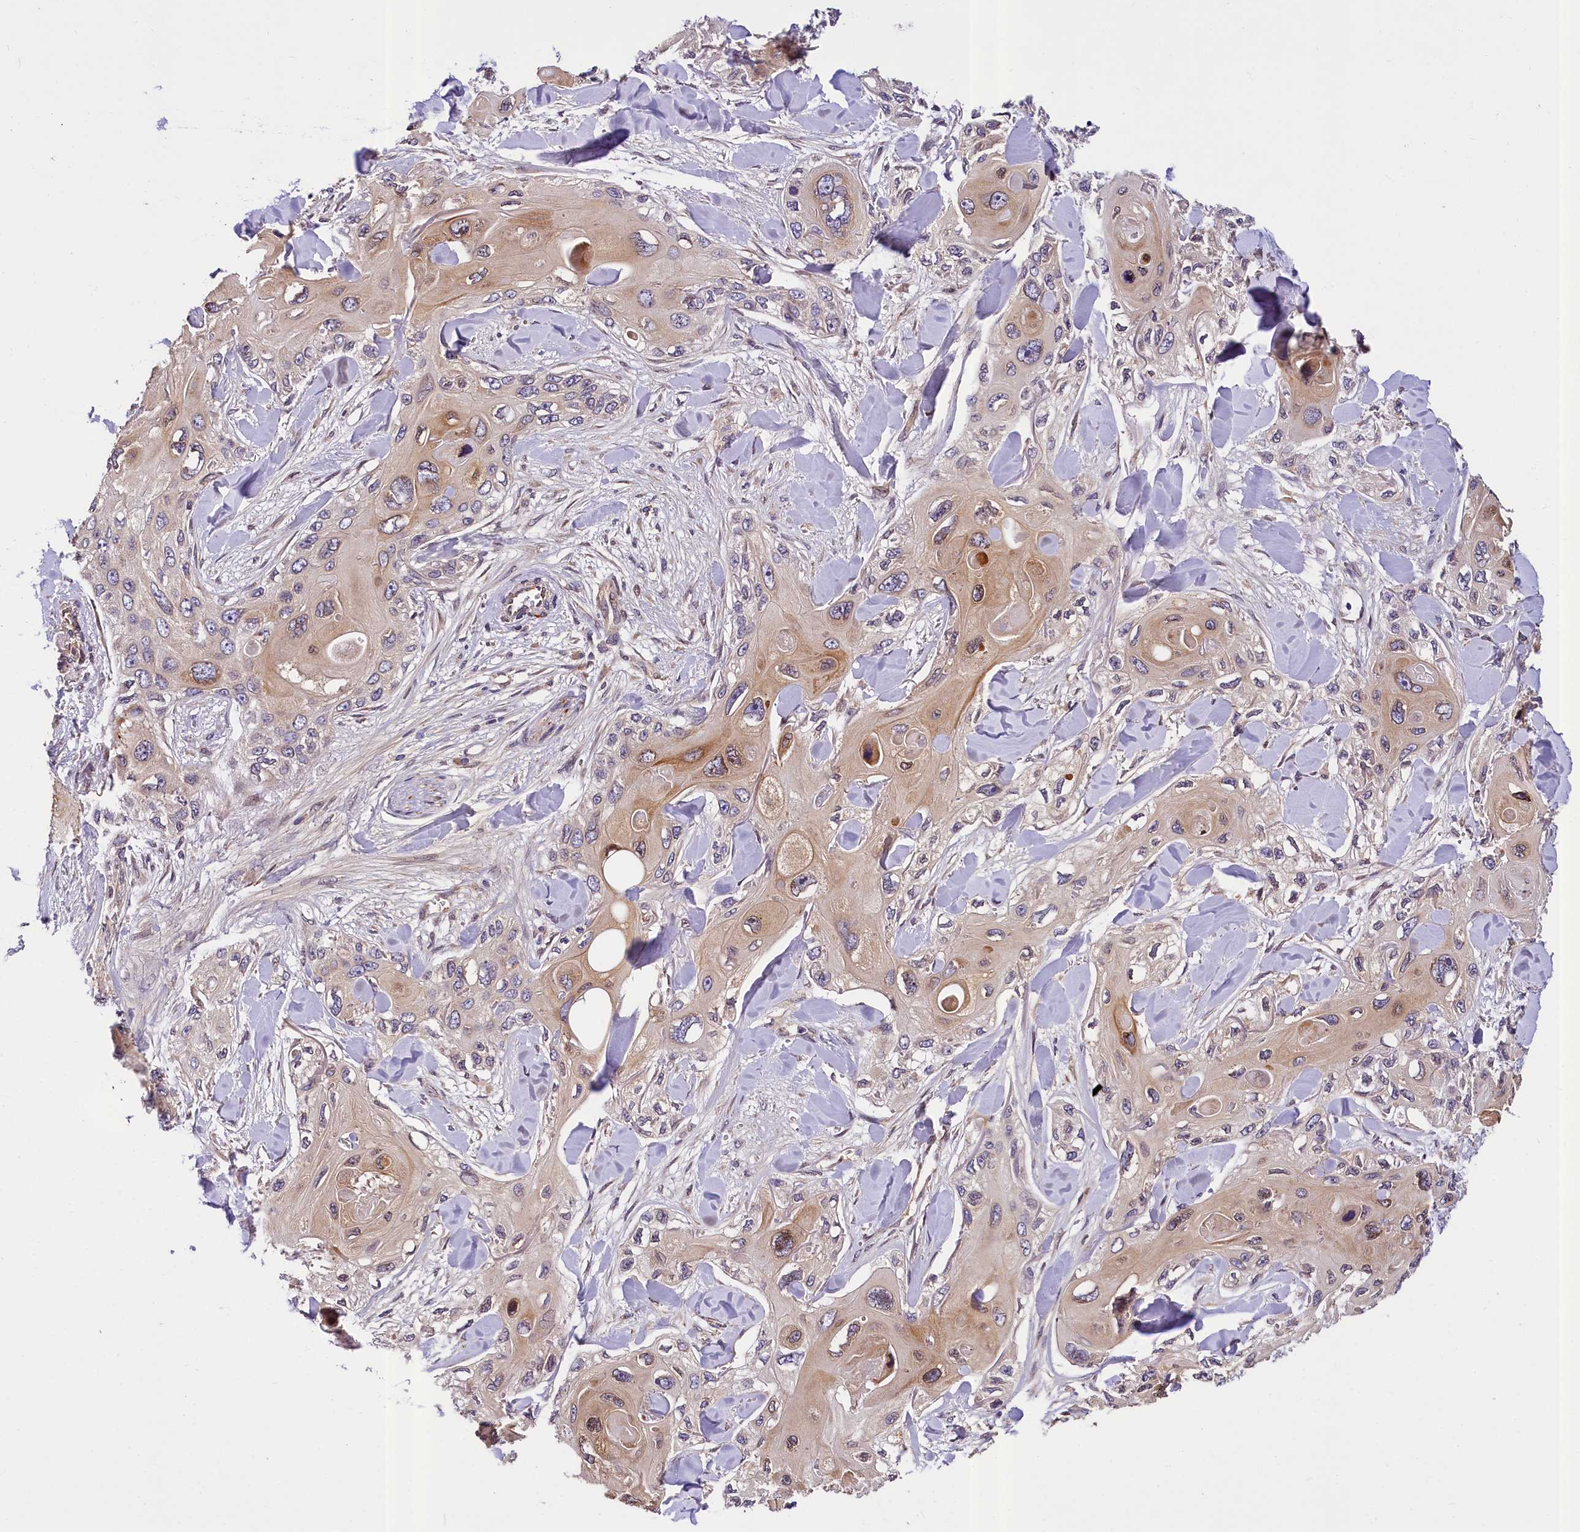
{"staining": {"intensity": "weak", "quantity": ">75%", "location": "cytoplasmic/membranous,nuclear"}, "tissue": "skin cancer", "cell_type": "Tumor cells", "image_type": "cancer", "snomed": [{"axis": "morphology", "description": "Normal tissue, NOS"}, {"axis": "morphology", "description": "Squamous cell carcinoma, NOS"}, {"axis": "topography", "description": "Skin"}], "caption": "A low amount of weak cytoplasmic/membranous and nuclear positivity is present in approximately >75% of tumor cells in skin cancer tissue.", "gene": "SUPV3L1", "patient": {"sex": "male", "age": 72}}